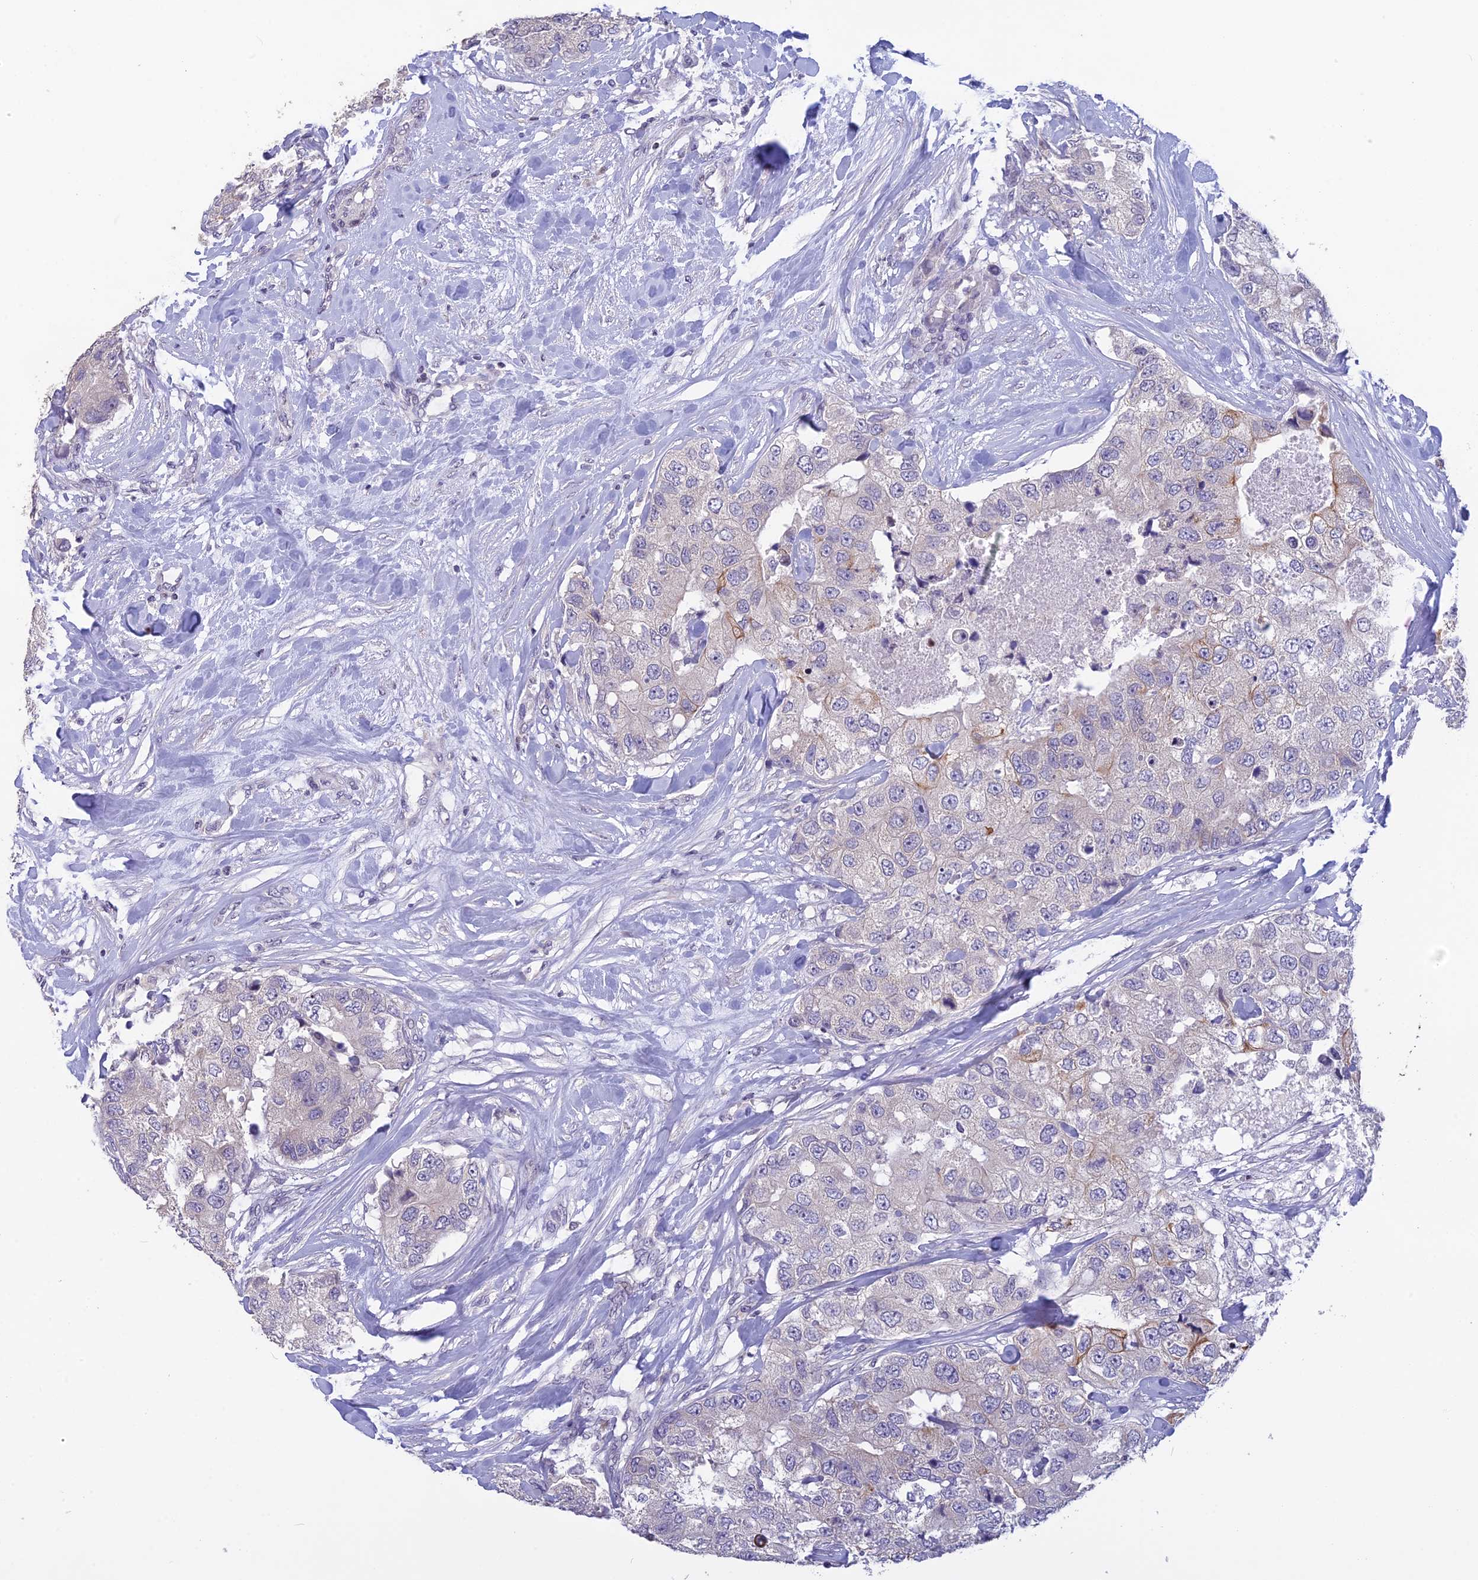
{"staining": {"intensity": "negative", "quantity": "none", "location": "none"}, "tissue": "breast cancer", "cell_type": "Tumor cells", "image_type": "cancer", "snomed": [{"axis": "morphology", "description": "Duct carcinoma"}, {"axis": "topography", "description": "Breast"}], "caption": "Image shows no significant protein positivity in tumor cells of breast cancer.", "gene": "TMEM134", "patient": {"sex": "female", "age": 62}}